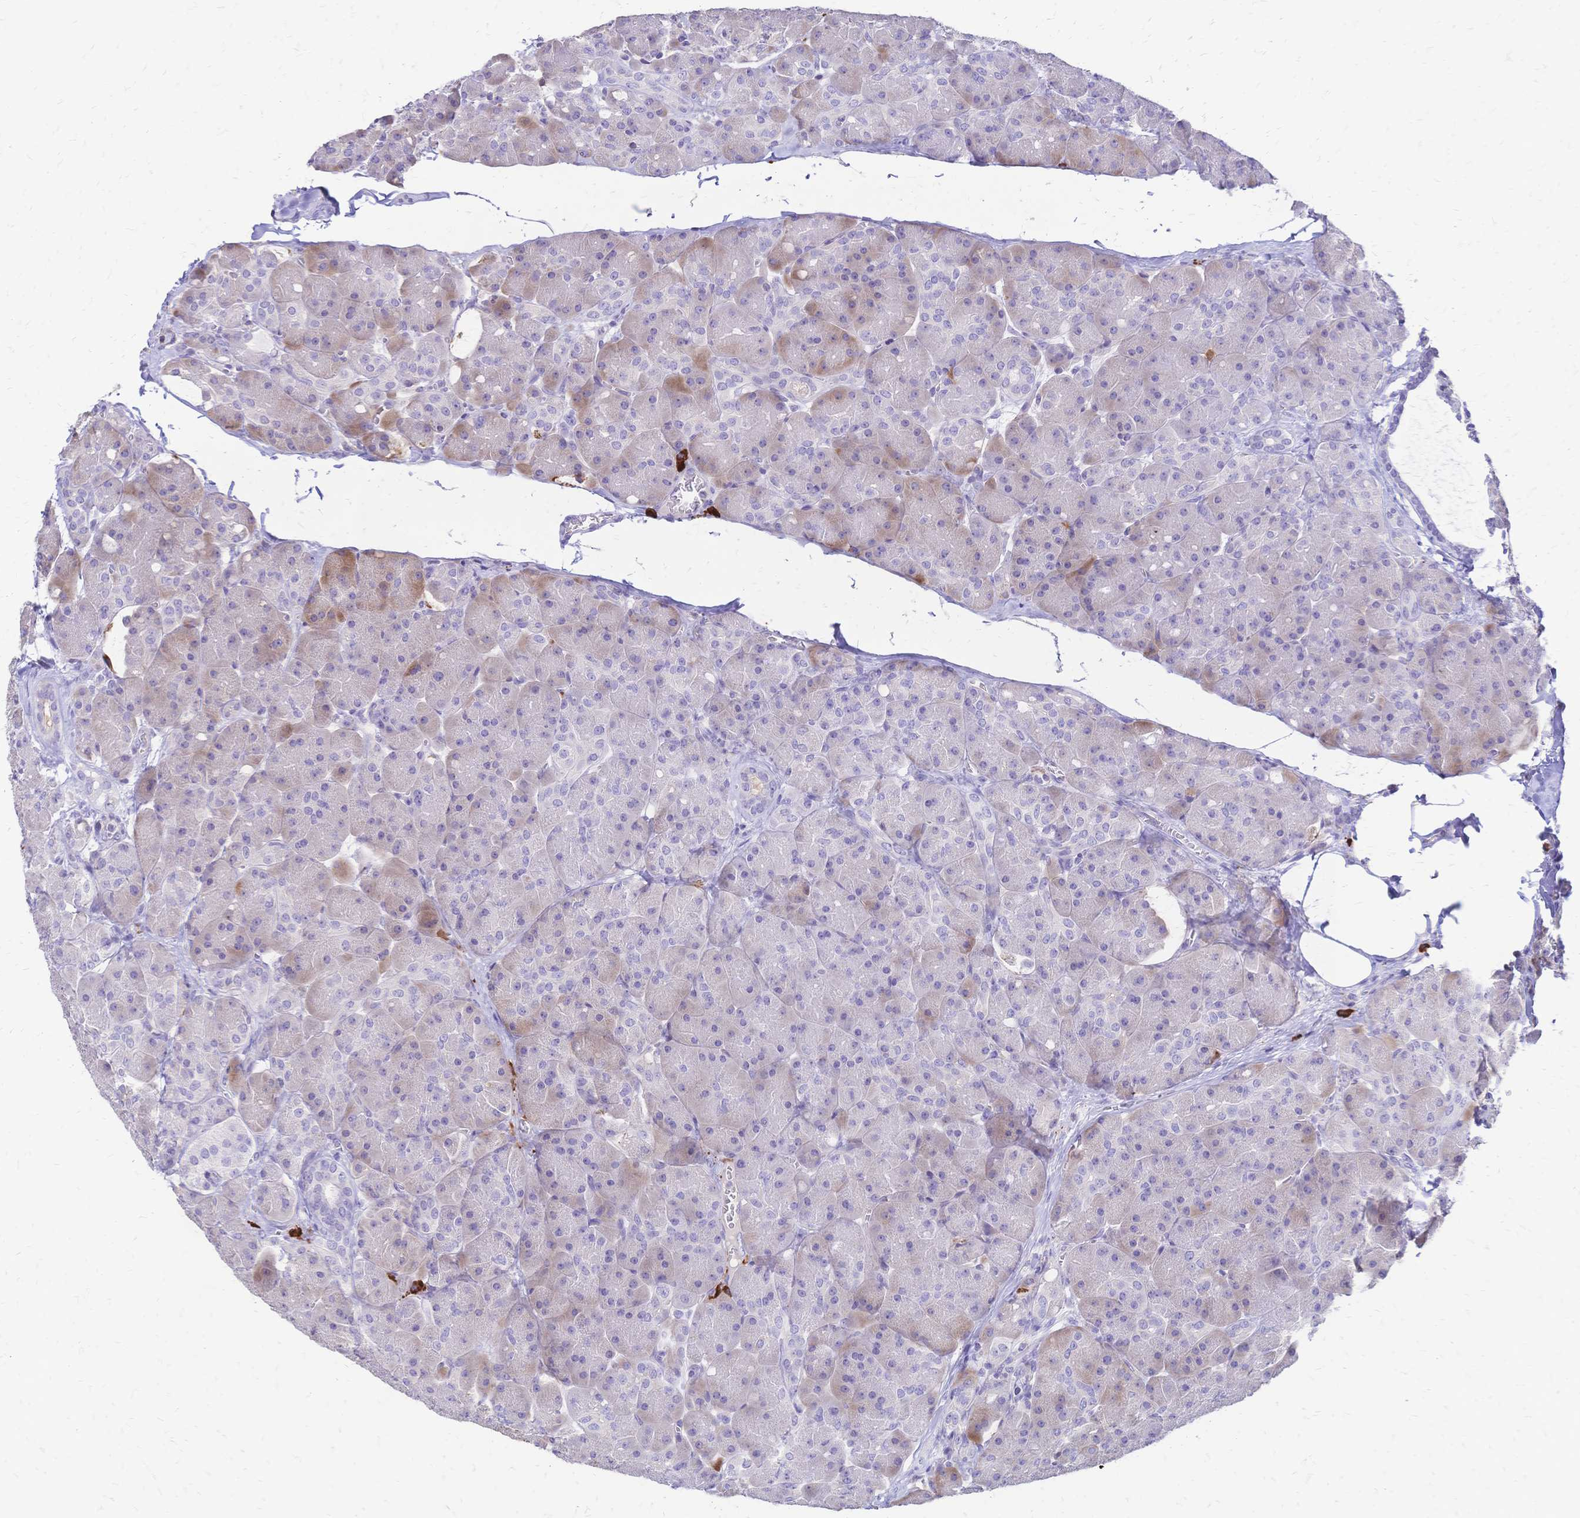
{"staining": {"intensity": "weak", "quantity": "25%-75%", "location": "cytoplasmic/membranous"}, "tissue": "pancreas", "cell_type": "Exocrine glandular cells", "image_type": "normal", "snomed": [{"axis": "morphology", "description": "Normal tissue, NOS"}, {"axis": "topography", "description": "Pancreas"}], "caption": "Immunohistochemistry (IHC) (DAB (3,3'-diaminobenzidine)) staining of normal pancreas demonstrates weak cytoplasmic/membranous protein positivity in about 25%-75% of exocrine glandular cells. Nuclei are stained in blue.", "gene": "IL2RA", "patient": {"sex": "male", "age": 55}}